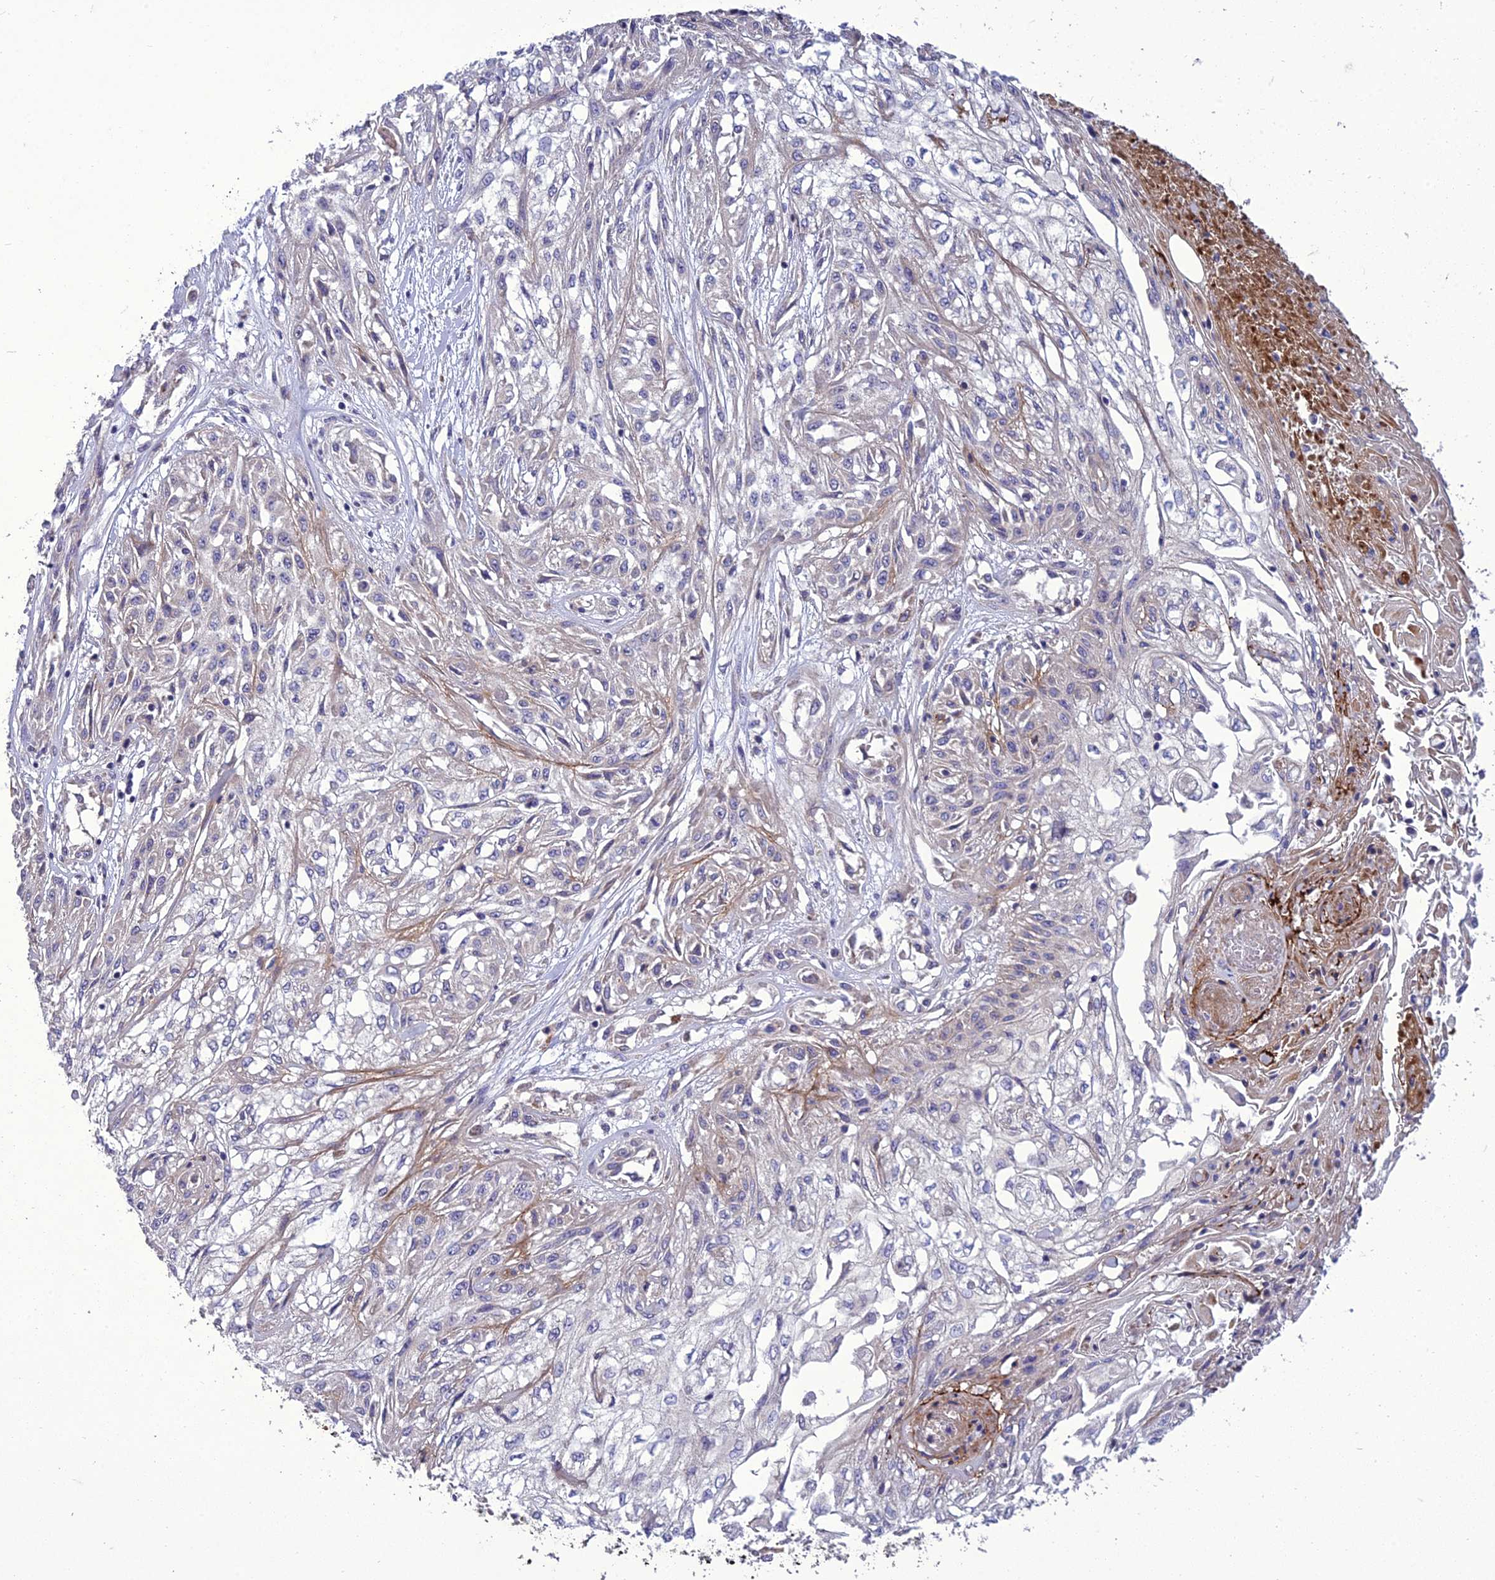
{"staining": {"intensity": "negative", "quantity": "none", "location": "none"}, "tissue": "skin cancer", "cell_type": "Tumor cells", "image_type": "cancer", "snomed": [{"axis": "morphology", "description": "Squamous cell carcinoma, NOS"}, {"axis": "morphology", "description": "Squamous cell carcinoma, metastatic, NOS"}, {"axis": "topography", "description": "Skin"}, {"axis": "topography", "description": "Lymph node"}], "caption": "There is no significant staining in tumor cells of metastatic squamous cell carcinoma (skin).", "gene": "ADIPOR2", "patient": {"sex": "male", "age": 75}}